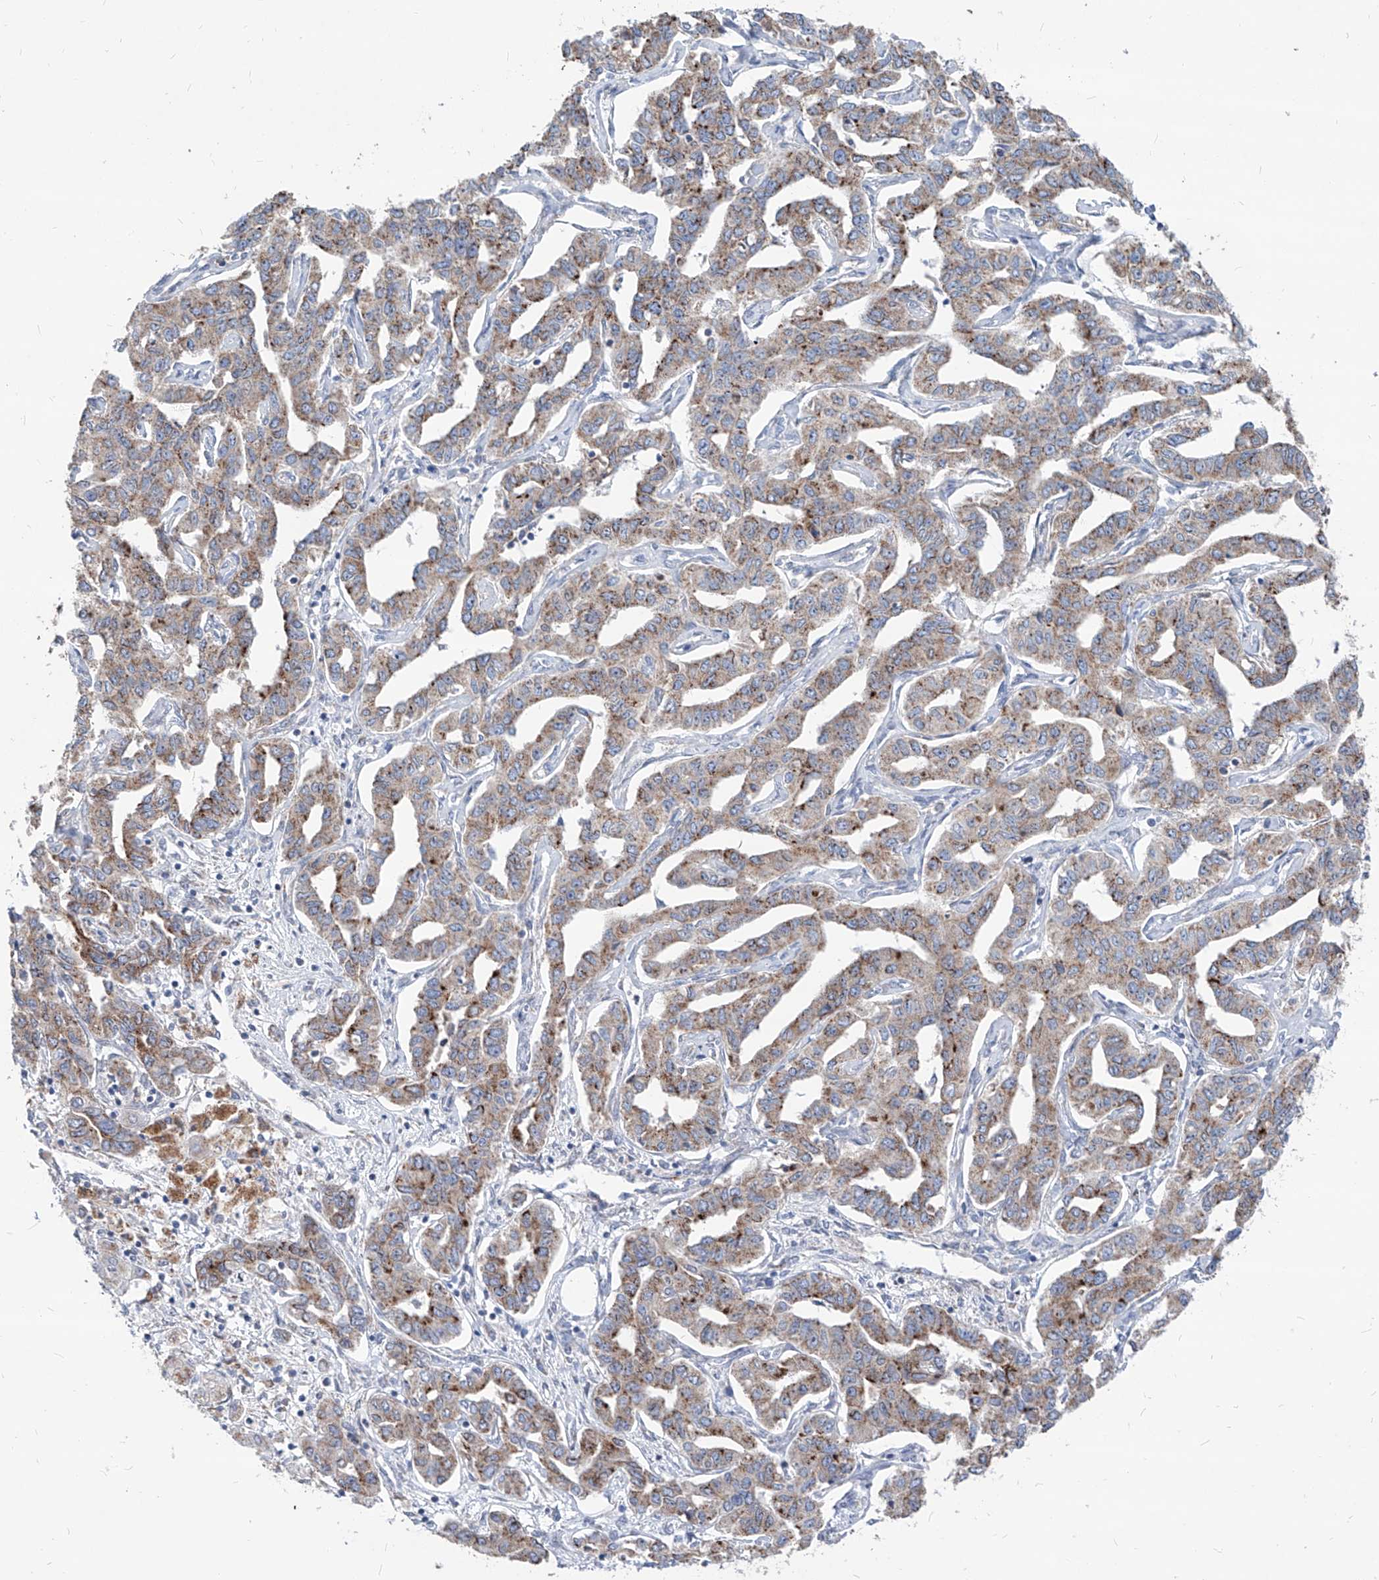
{"staining": {"intensity": "moderate", "quantity": ">75%", "location": "cytoplasmic/membranous"}, "tissue": "liver cancer", "cell_type": "Tumor cells", "image_type": "cancer", "snomed": [{"axis": "morphology", "description": "Cholangiocarcinoma"}, {"axis": "topography", "description": "Liver"}], "caption": "Immunohistochemical staining of liver cancer (cholangiocarcinoma) exhibits medium levels of moderate cytoplasmic/membranous staining in about >75% of tumor cells.", "gene": "AGPS", "patient": {"sex": "male", "age": 59}}